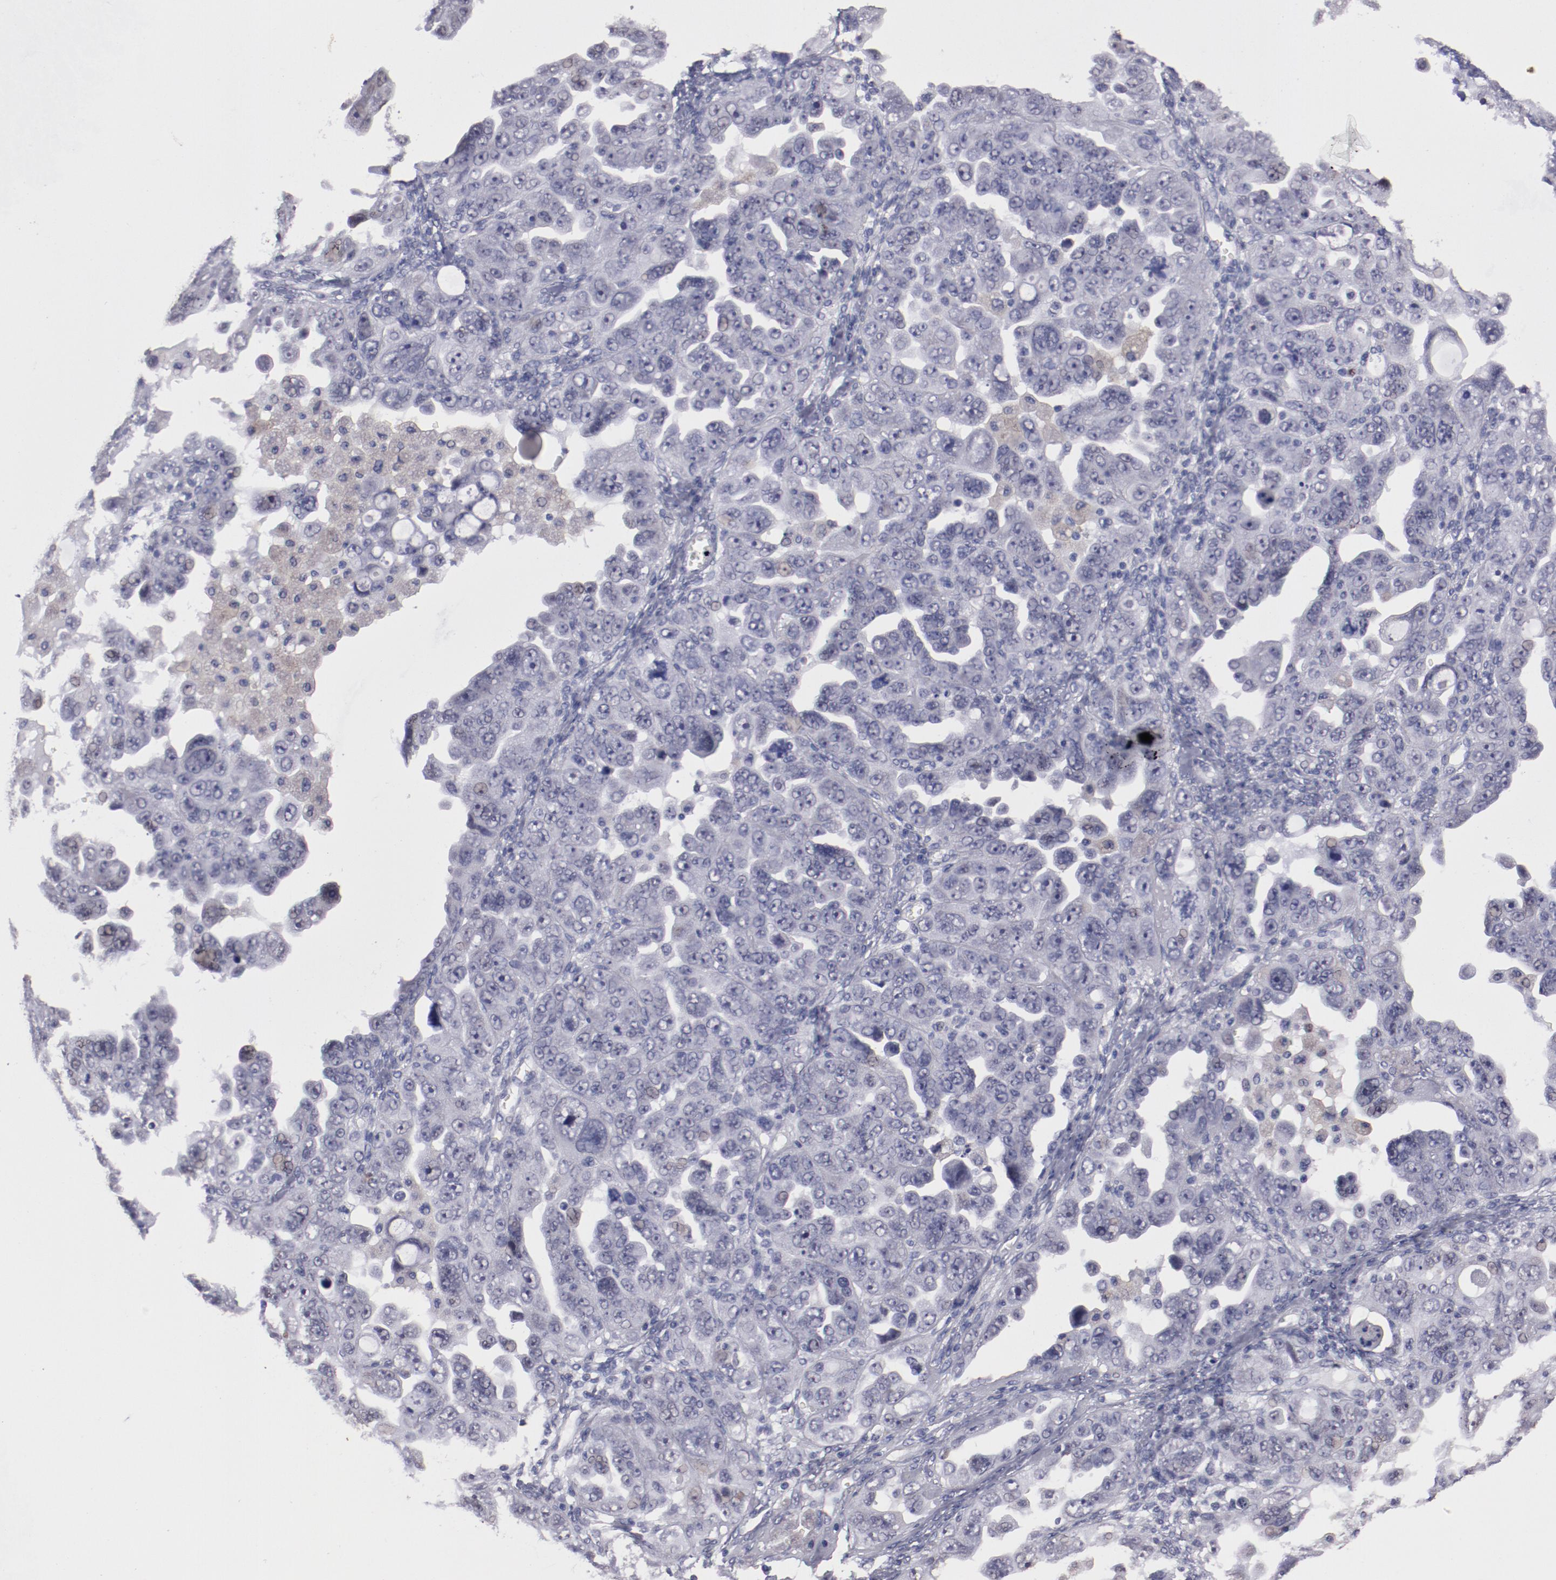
{"staining": {"intensity": "negative", "quantity": "none", "location": "none"}, "tissue": "ovarian cancer", "cell_type": "Tumor cells", "image_type": "cancer", "snomed": [{"axis": "morphology", "description": "Cystadenocarcinoma, serous, NOS"}, {"axis": "topography", "description": "Ovary"}], "caption": "This is a histopathology image of IHC staining of ovarian serous cystadenocarcinoma, which shows no expression in tumor cells.", "gene": "IRF4", "patient": {"sex": "female", "age": 66}}